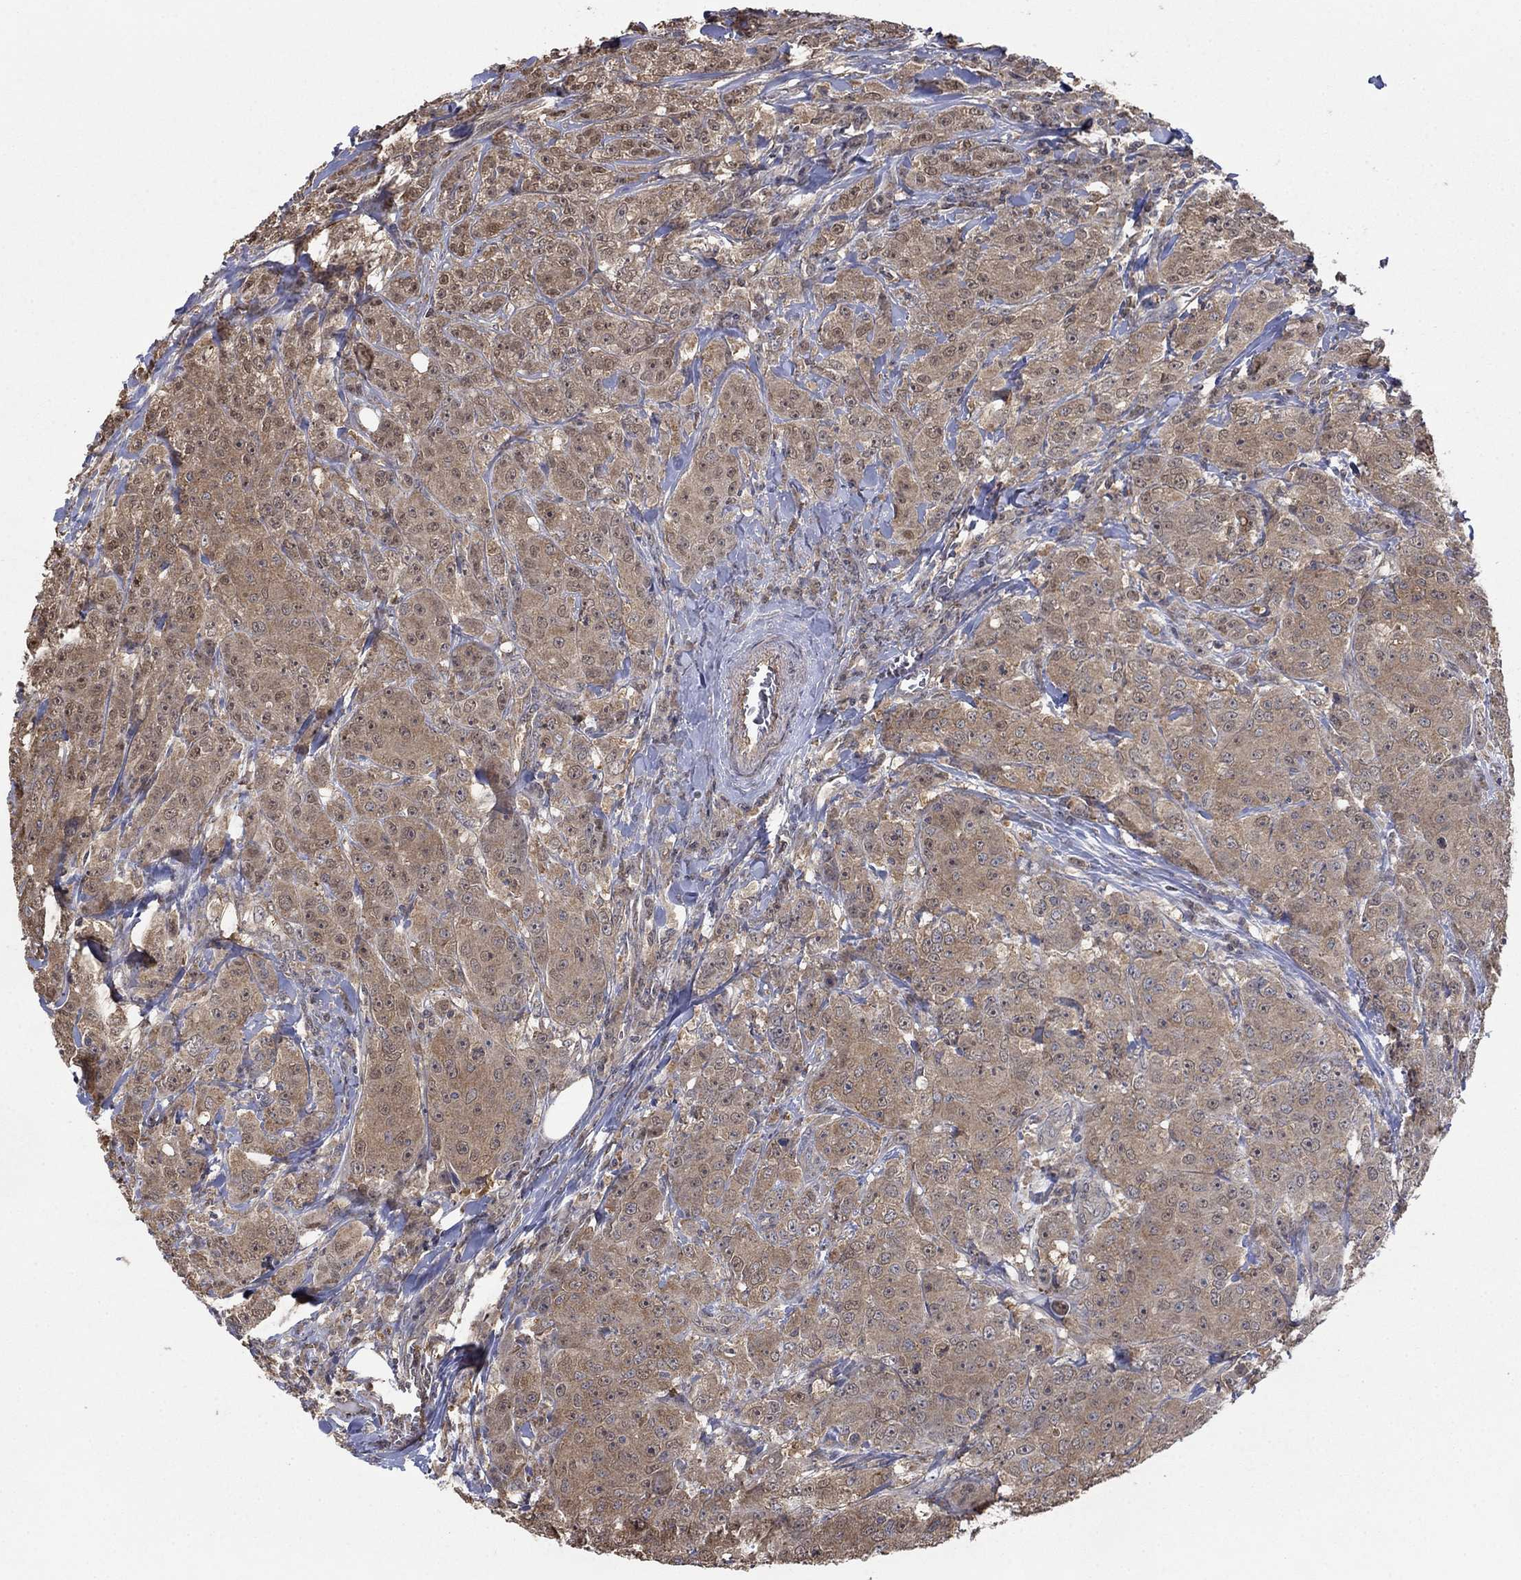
{"staining": {"intensity": "moderate", "quantity": "<25%", "location": "cytoplasmic/membranous"}, "tissue": "breast cancer", "cell_type": "Tumor cells", "image_type": "cancer", "snomed": [{"axis": "morphology", "description": "Duct carcinoma"}, {"axis": "topography", "description": "Breast"}], "caption": "This is an image of immunohistochemistry (IHC) staining of breast cancer, which shows moderate expression in the cytoplasmic/membranous of tumor cells.", "gene": "RNF114", "patient": {"sex": "female", "age": 43}}